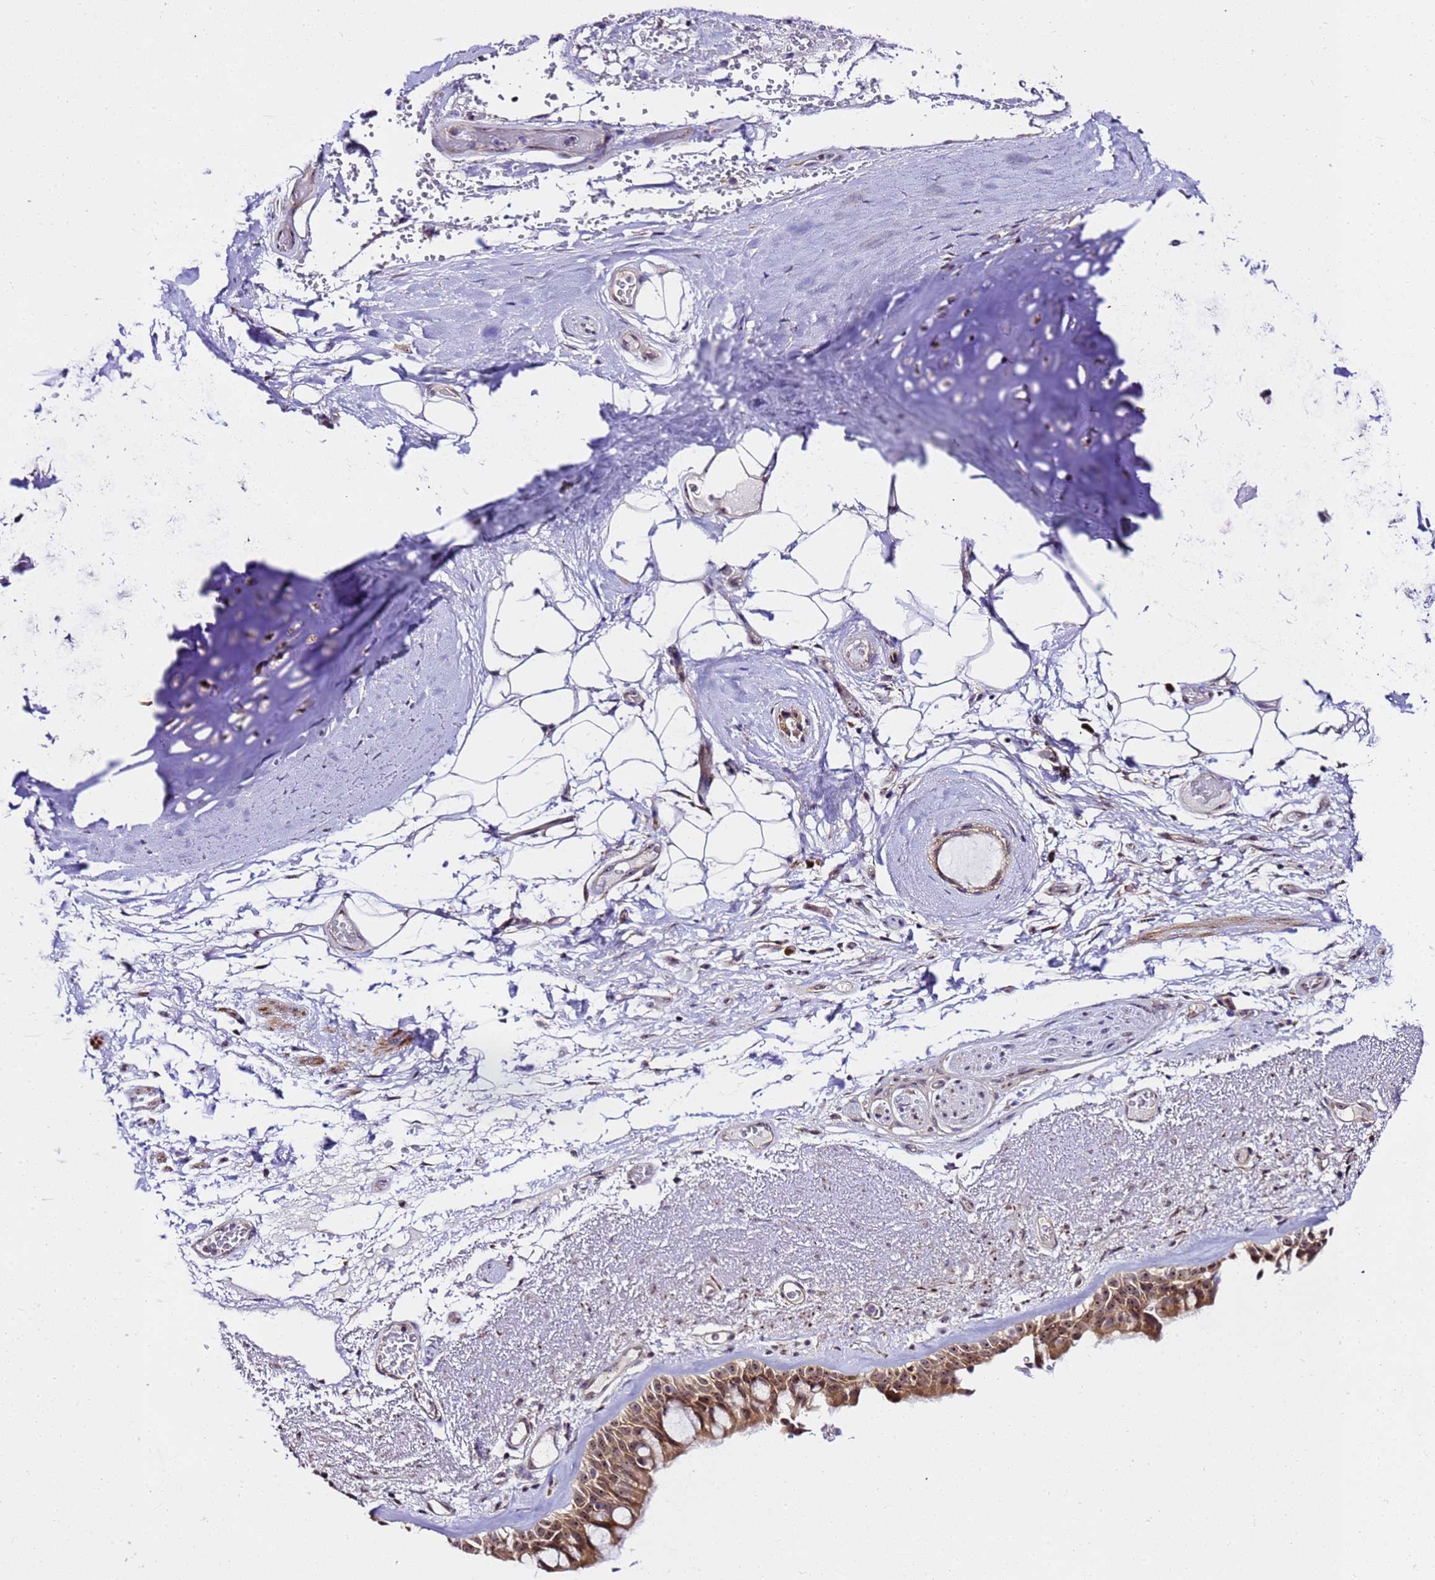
{"staining": {"intensity": "moderate", "quantity": ">75%", "location": "cytoplasmic/membranous,nuclear"}, "tissue": "bronchus", "cell_type": "Respiratory epithelial cells", "image_type": "normal", "snomed": [{"axis": "morphology", "description": "Normal tissue, NOS"}, {"axis": "morphology", "description": "Squamous cell carcinoma, NOS"}, {"axis": "topography", "description": "Lymph node"}, {"axis": "topography", "description": "Bronchus"}, {"axis": "topography", "description": "Lung"}], "caption": "A brown stain highlights moderate cytoplasmic/membranous,nuclear staining of a protein in respiratory epithelial cells of unremarkable bronchus. (brown staining indicates protein expression, while blue staining denotes nuclei).", "gene": "SLX4IP", "patient": {"sex": "male", "age": 66}}